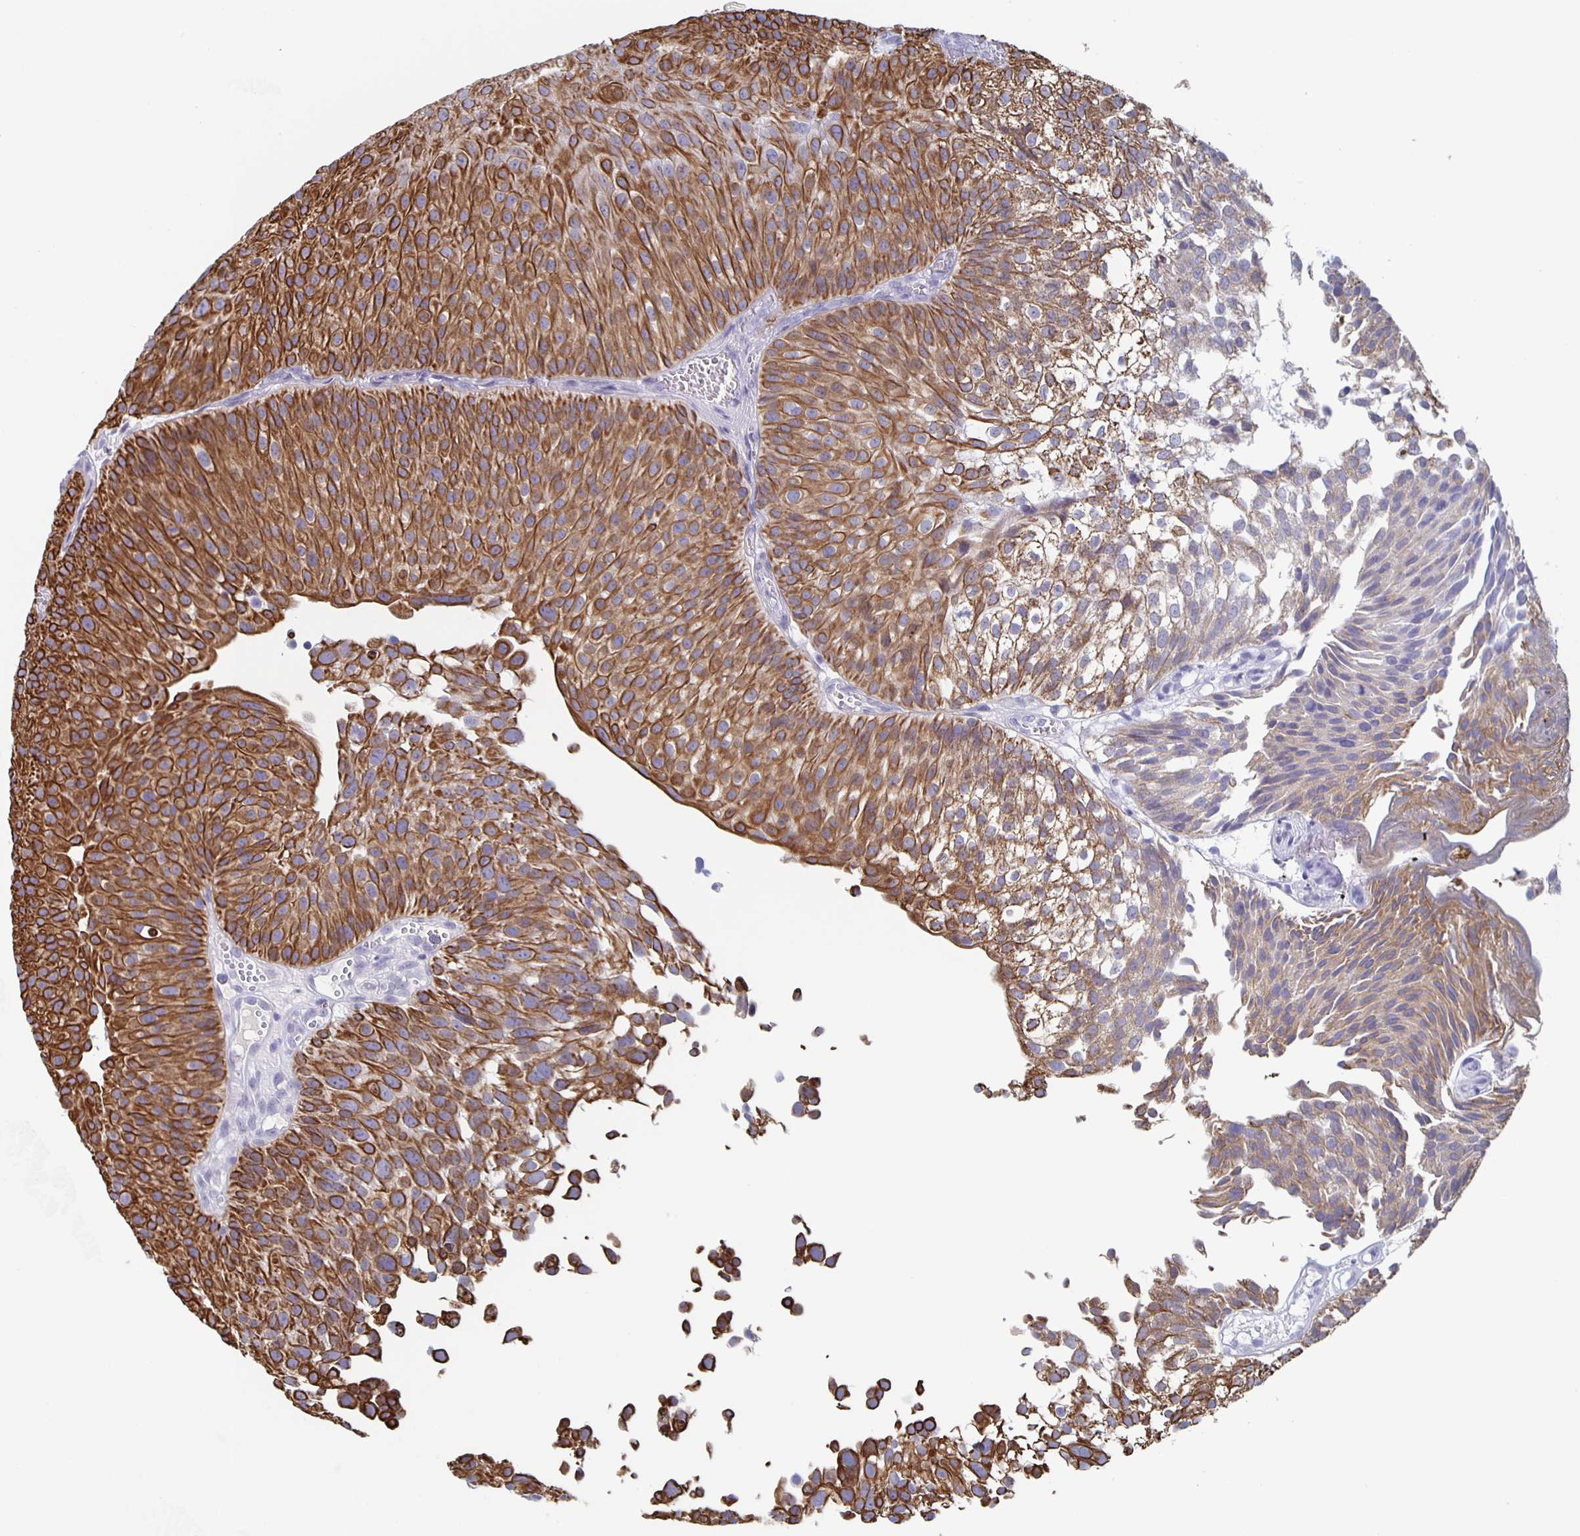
{"staining": {"intensity": "strong", "quantity": ">75%", "location": "cytoplasmic/membranous"}, "tissue": "urothelial cancer", "cell_type": "Tumor cells", "image_type": "cancer", "snomed": [{"axis": "morphology", "description": "Urothelial carcinoma, Low grade"}, {"axis": "topography", "description": "Urinary bladder"}], "caption": "Approximately >75% of tumor cells in human urothelial cancer reveal strong cytoplasmic/membranous protein positivity as visualized by brown immunohistochemical staining.", "gene": "CCDC17", "patient": {"sex": "male", "age": 70}}